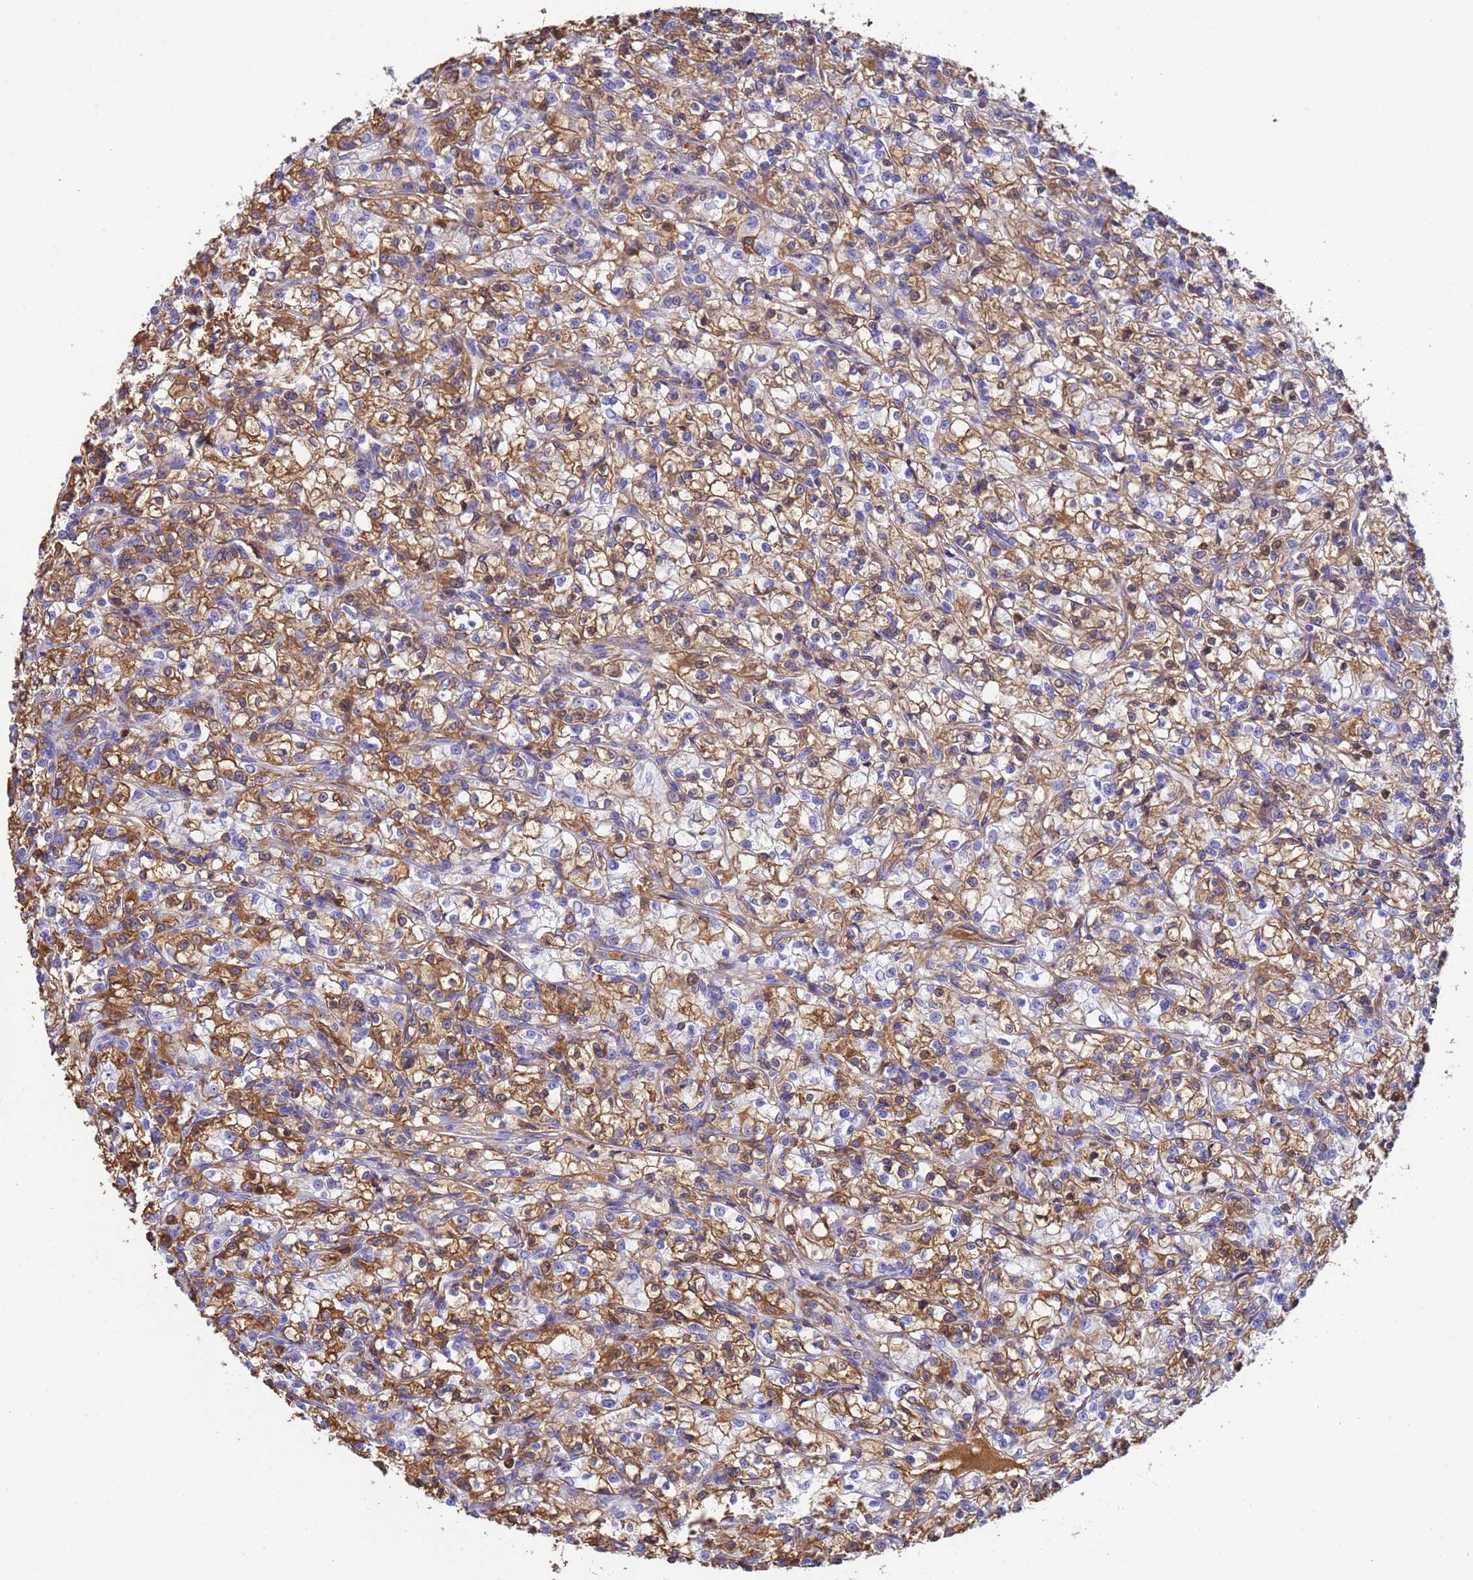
{"staining": {"intensity": "moderate", "quantity": ">75%", "location": "cytoplasmic/membranous"}, "tissue": "renal cancer", "cell_type": "Tumor cells", "image_type": "cancer", "snomed": [{"axis": "morphology", "description": "Adenocarcinoma, NOS"}, {"axis": "topography", "description": "Kidney"}], "caption": "Renal adenocarcinoma stained with DAB (3,3'-diaminobenzidine) immunohistochemistry (IHC) demonstrates medium levels of moderate cytoplasmic/membranous positivity in about >75% of tumor cells. (DAB (3,3'-diaminobenzidine) = brown stain, brightfield microscopy at high magnification).", "gene": "H1-7", "patient": {"sex": "female", "age": 59}}